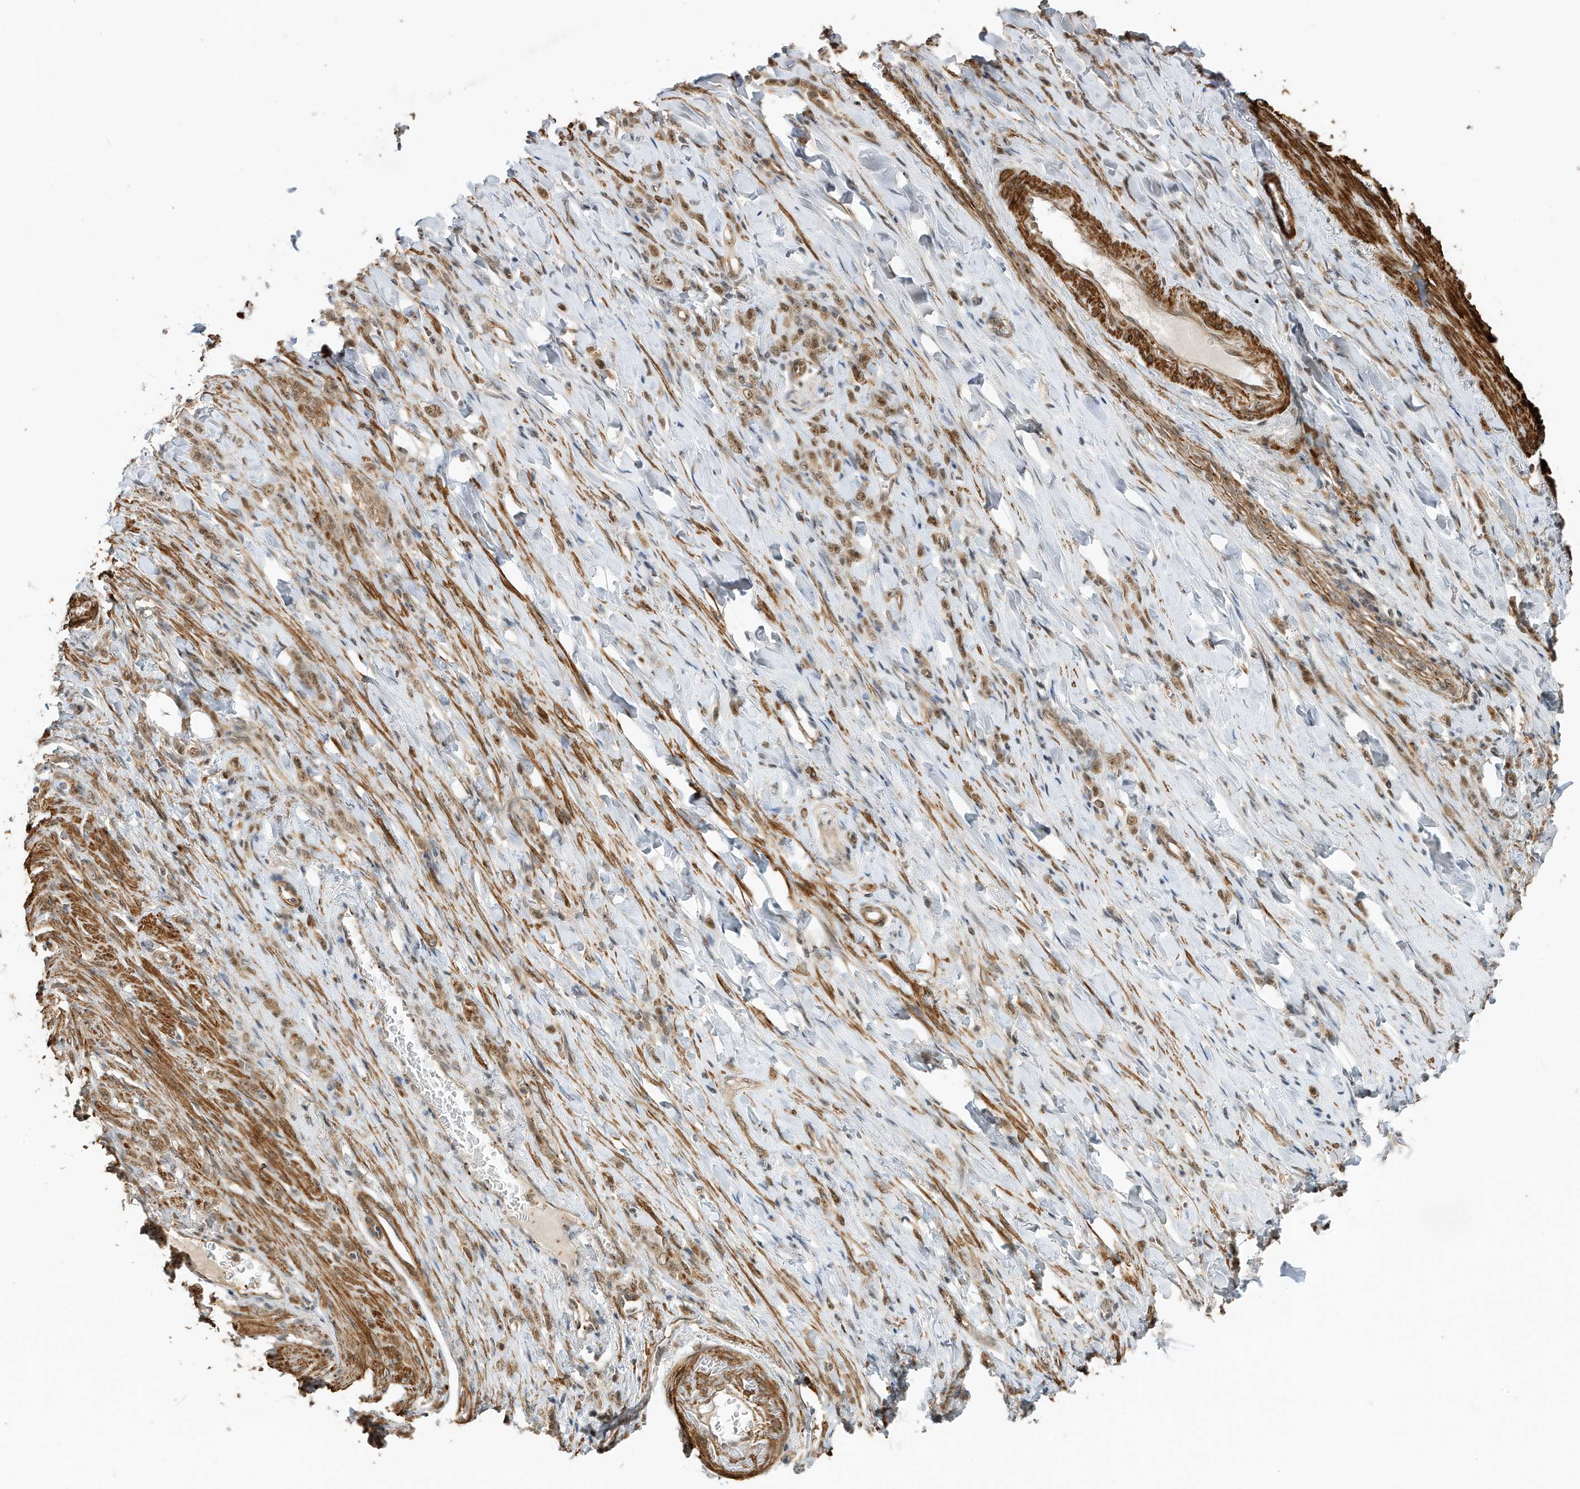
{"staining": {"intensity": "moderate", "quantity": ">75%", "location": "cytoplasmic/membranous,nuclear"}, "tissue": "stomach cancer", "cell_type": "Tumor cells", "image_type": "cancer", "snomed": [{"axis": "morphology", "description": "Normal tissue, NOS"}, {"axis": "morphology", "description": "Adenocarcinoma, NOS"}, {"axis": "topography", "description": "Stomach"}], "caption": "Stomach cancer stained with IHC demonstrates moderate cytoplasmic/membranous and nuclear positivity in approximately >75% of tumor cells.", "gene": "MAST3", "patient": {"sex": "male", "age": 82}}